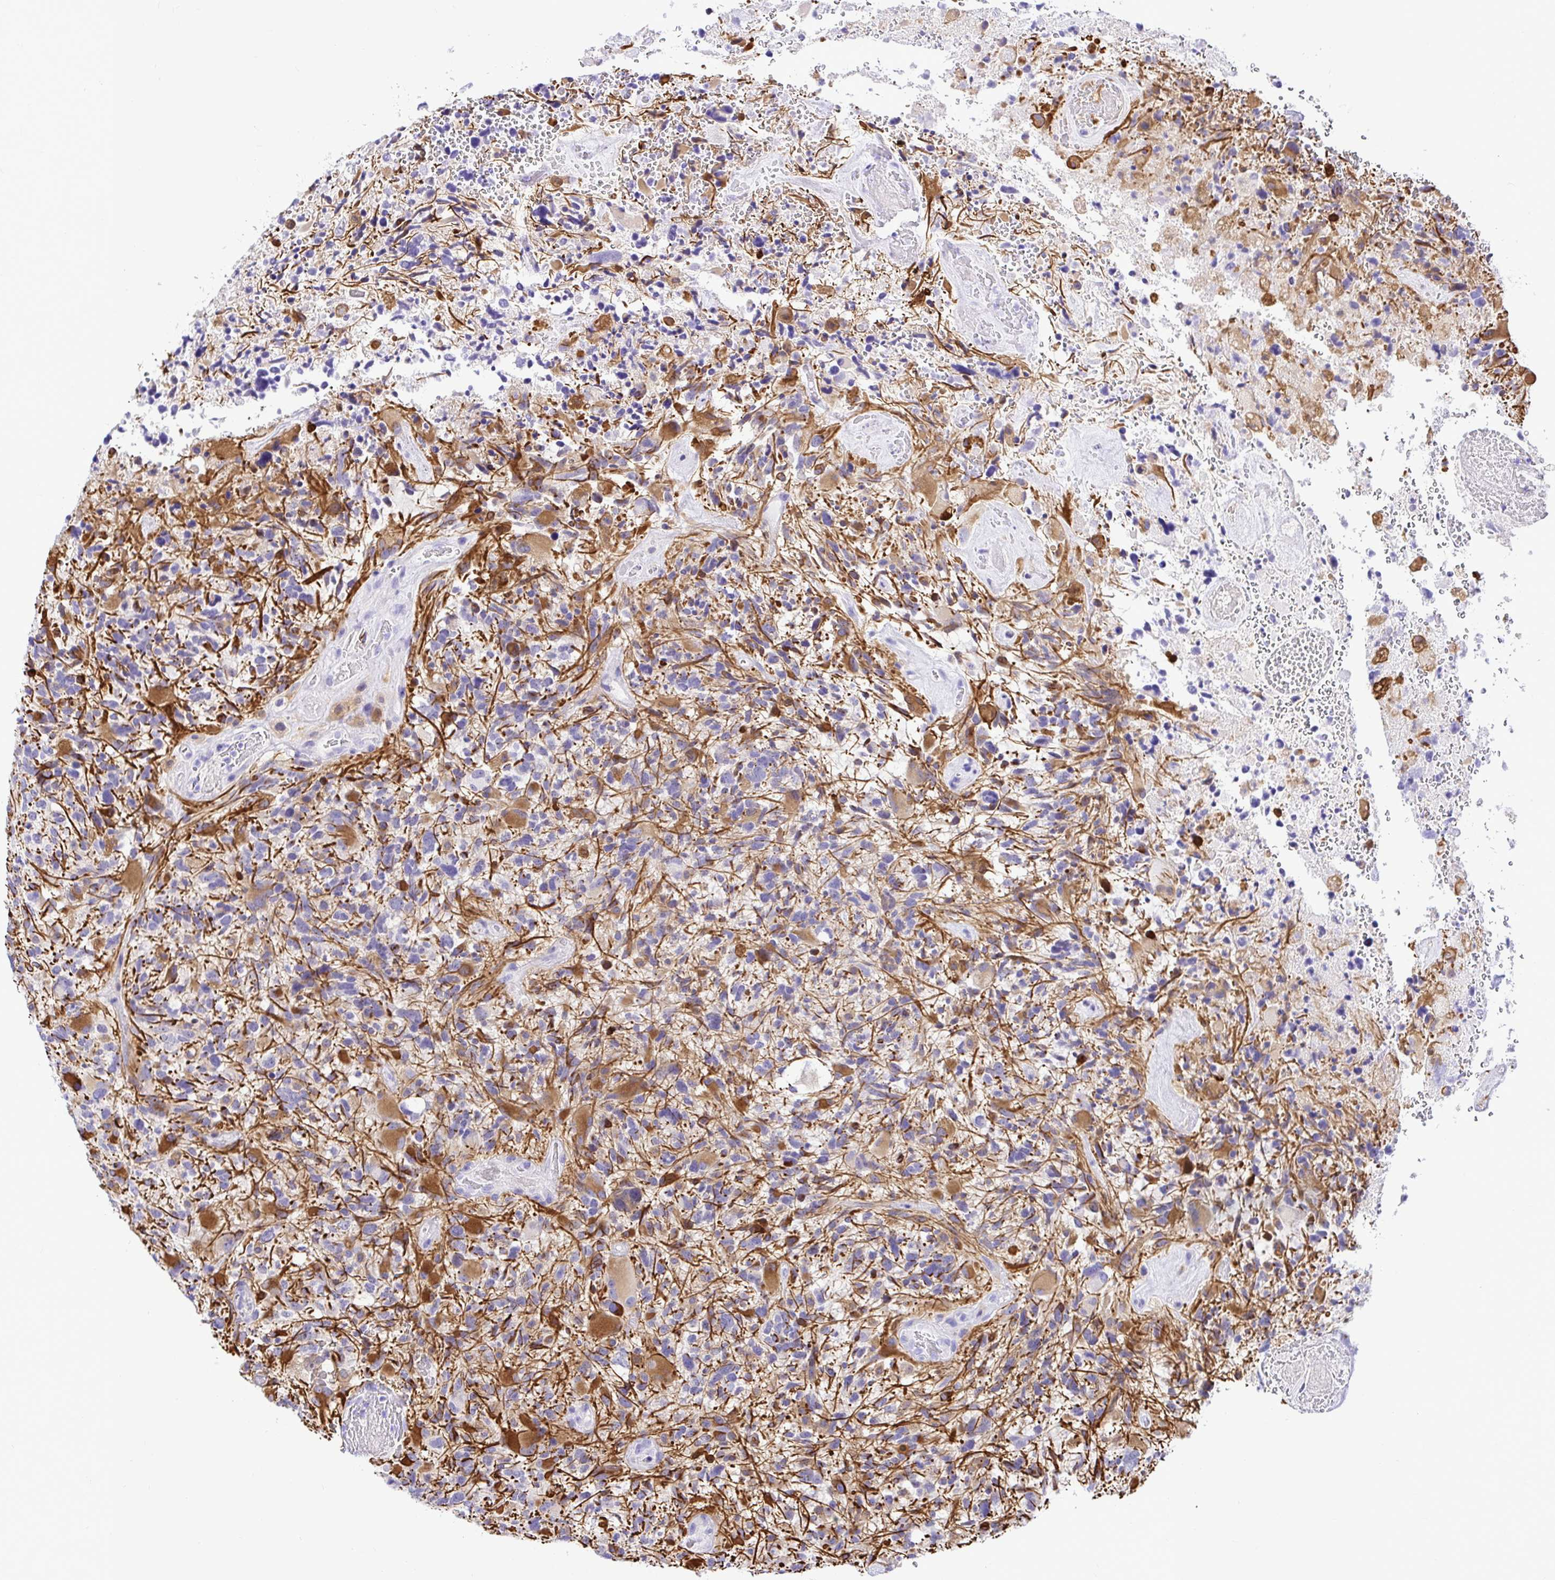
{"staining": {"intensity": "moderate", "quantity": "25%-75%", "location": "cytoplasmic/membranous"}, "tissue": "glioma", "cell_type": "Tumor cells", "image_type": "cancer", "snomed": [{"axis": "morphology", "description": "Glioma, malignant, High grade"}, {"axis": "topography", "description": "Brain"}], "caption": "IHC of human malignant glioma (high-grade) reveals medium levels of moderate cytoplasmic/membranous staining in about 25%-75% of tumor cells. Using DAB (3,3'-diaminobenzidine) (brown) and hematoxylin (blue) stains, captured at high magnification using brightfield microscopy.", "gene": "BACE2", "patient": {"sex": "female", "age": 71}}